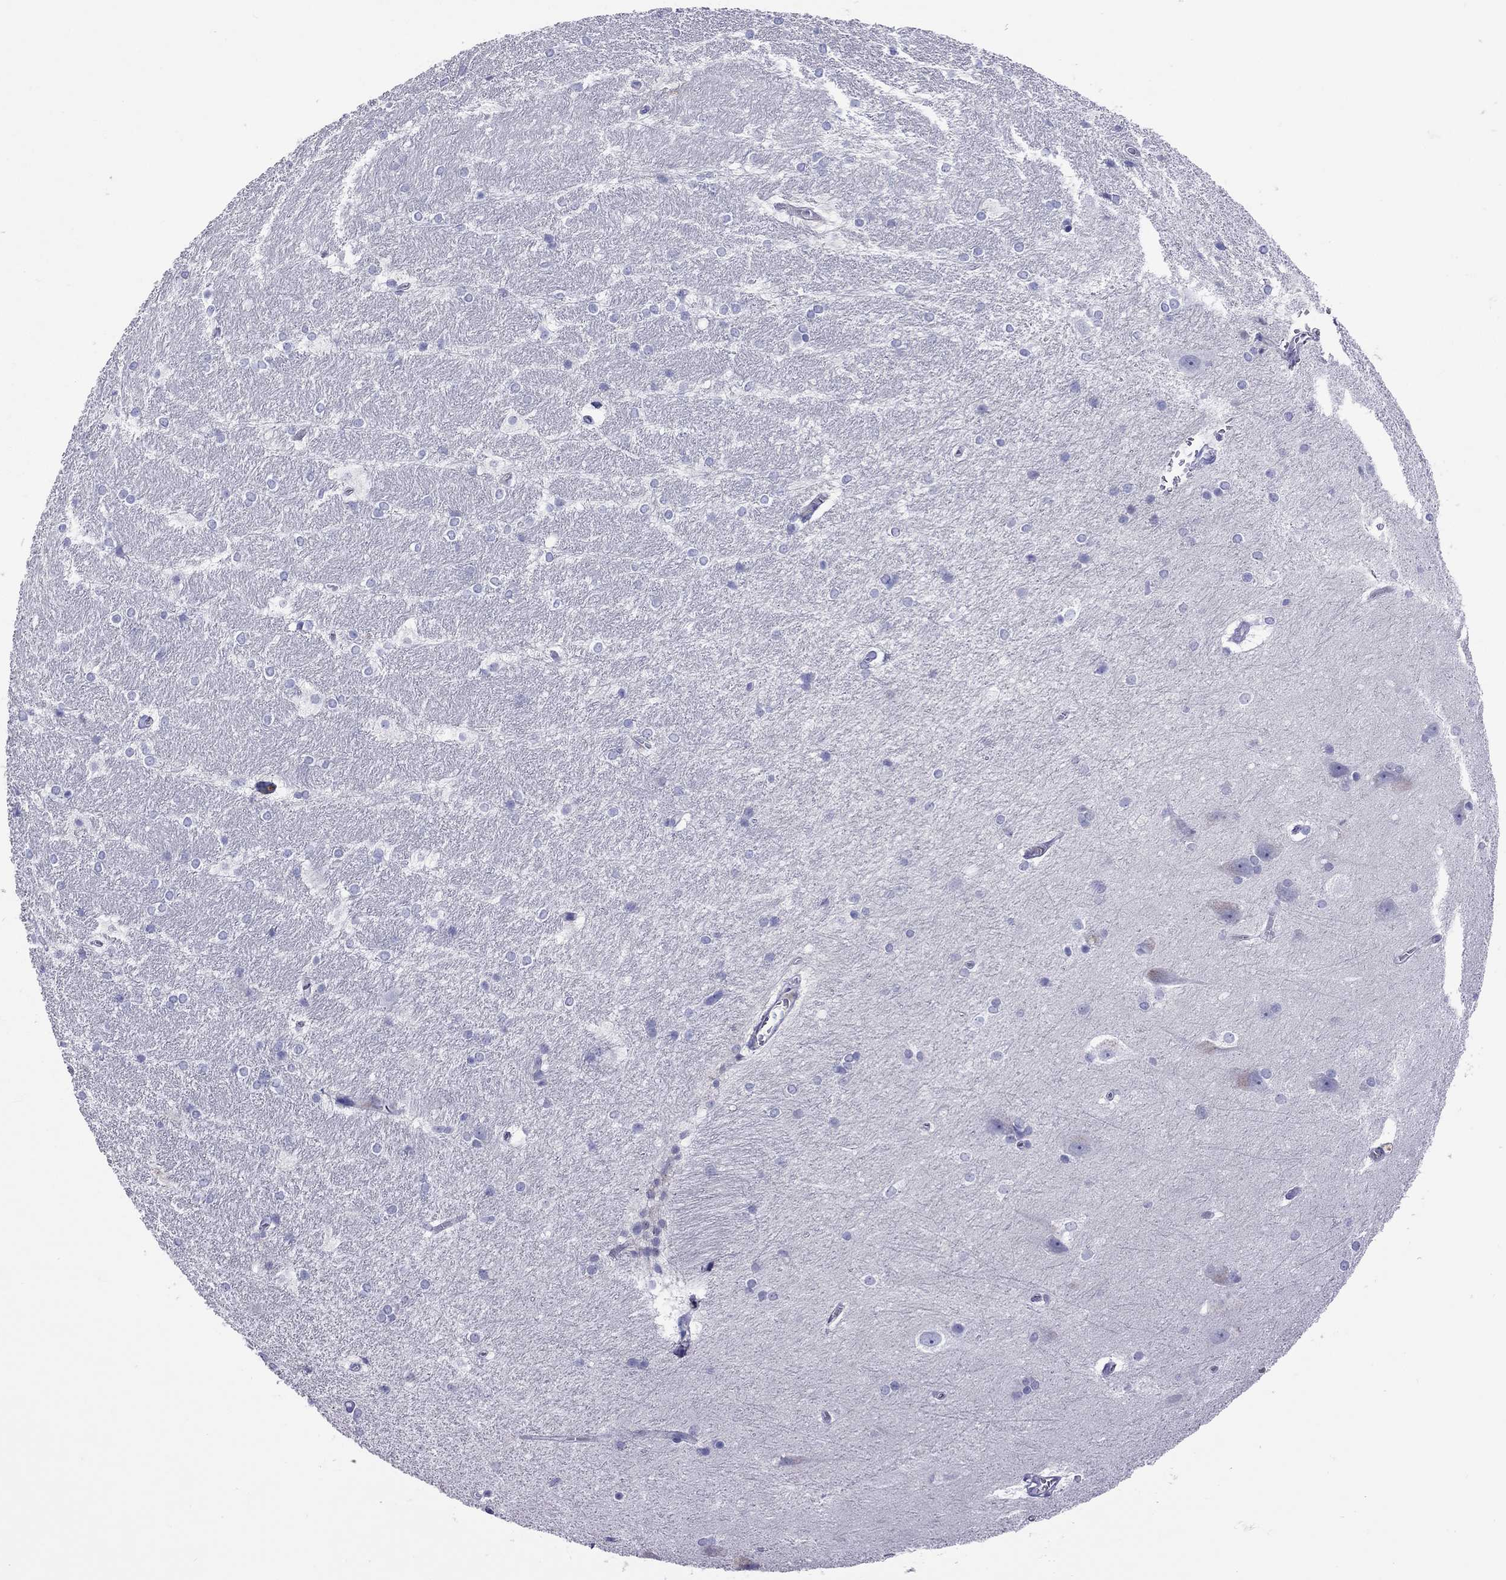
{"staining": {"intensity": "negative", "quantity": "none", "location": "none"}, "tissue": "hippocampus", "cell_type": "Glial cells", "image_type": "normal", "snomed": [{"axis": "morphology", "description": "Normal tissue, NOS"}, {"axis": "topography", "description": "Cerebral cortex"}, {"axis": "topography", "description": "Hippocampus"}], "caption": "Immunohistochemistry (IHC) histopathology image of normal hippocampus: hippocampus stained with DAB (3,3'-diaminobenzidine) exhibits no significant protein expression in glial cells.", "gene": "SERPINA3", "patient": {"sex": "female", "age": 19}}